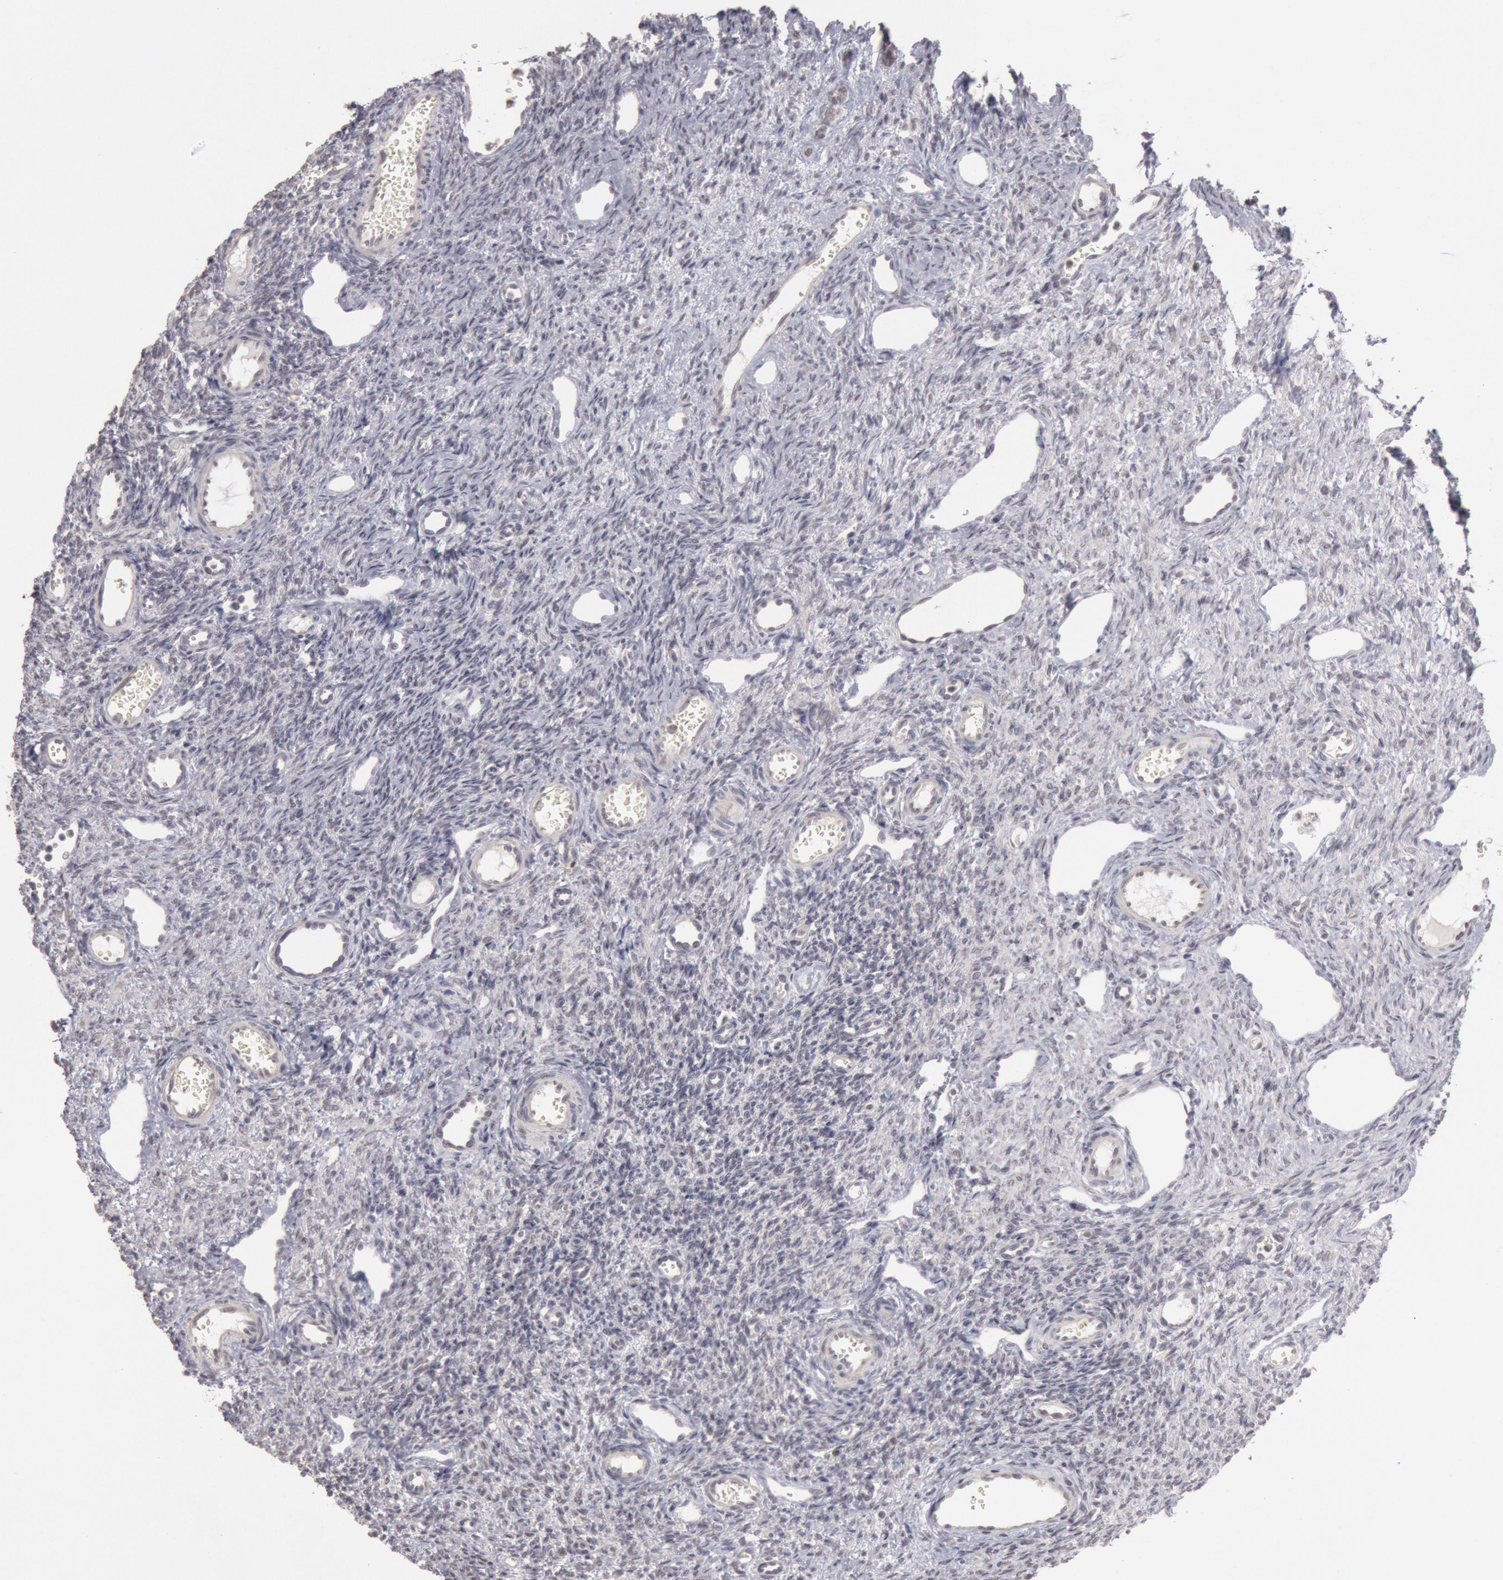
{"staining": {"intensity": "negative", "quantity": "none", "location": "none"}, "tissue": "ovary", "cell_type": "Ovarian stroma cells", "image_type": "normal", "snomed": [{"axis": "morphology", "description": "Normal tissue, NOS"}, {"axis": "topography", "description": "Ovary"}], "caption": "This is an immunohistochemistry image of benign ovary. There is no staining in ovarian stroma cells.", "gene": "RIMBP3B", "patient": {"sex": "female", "age": 33}}